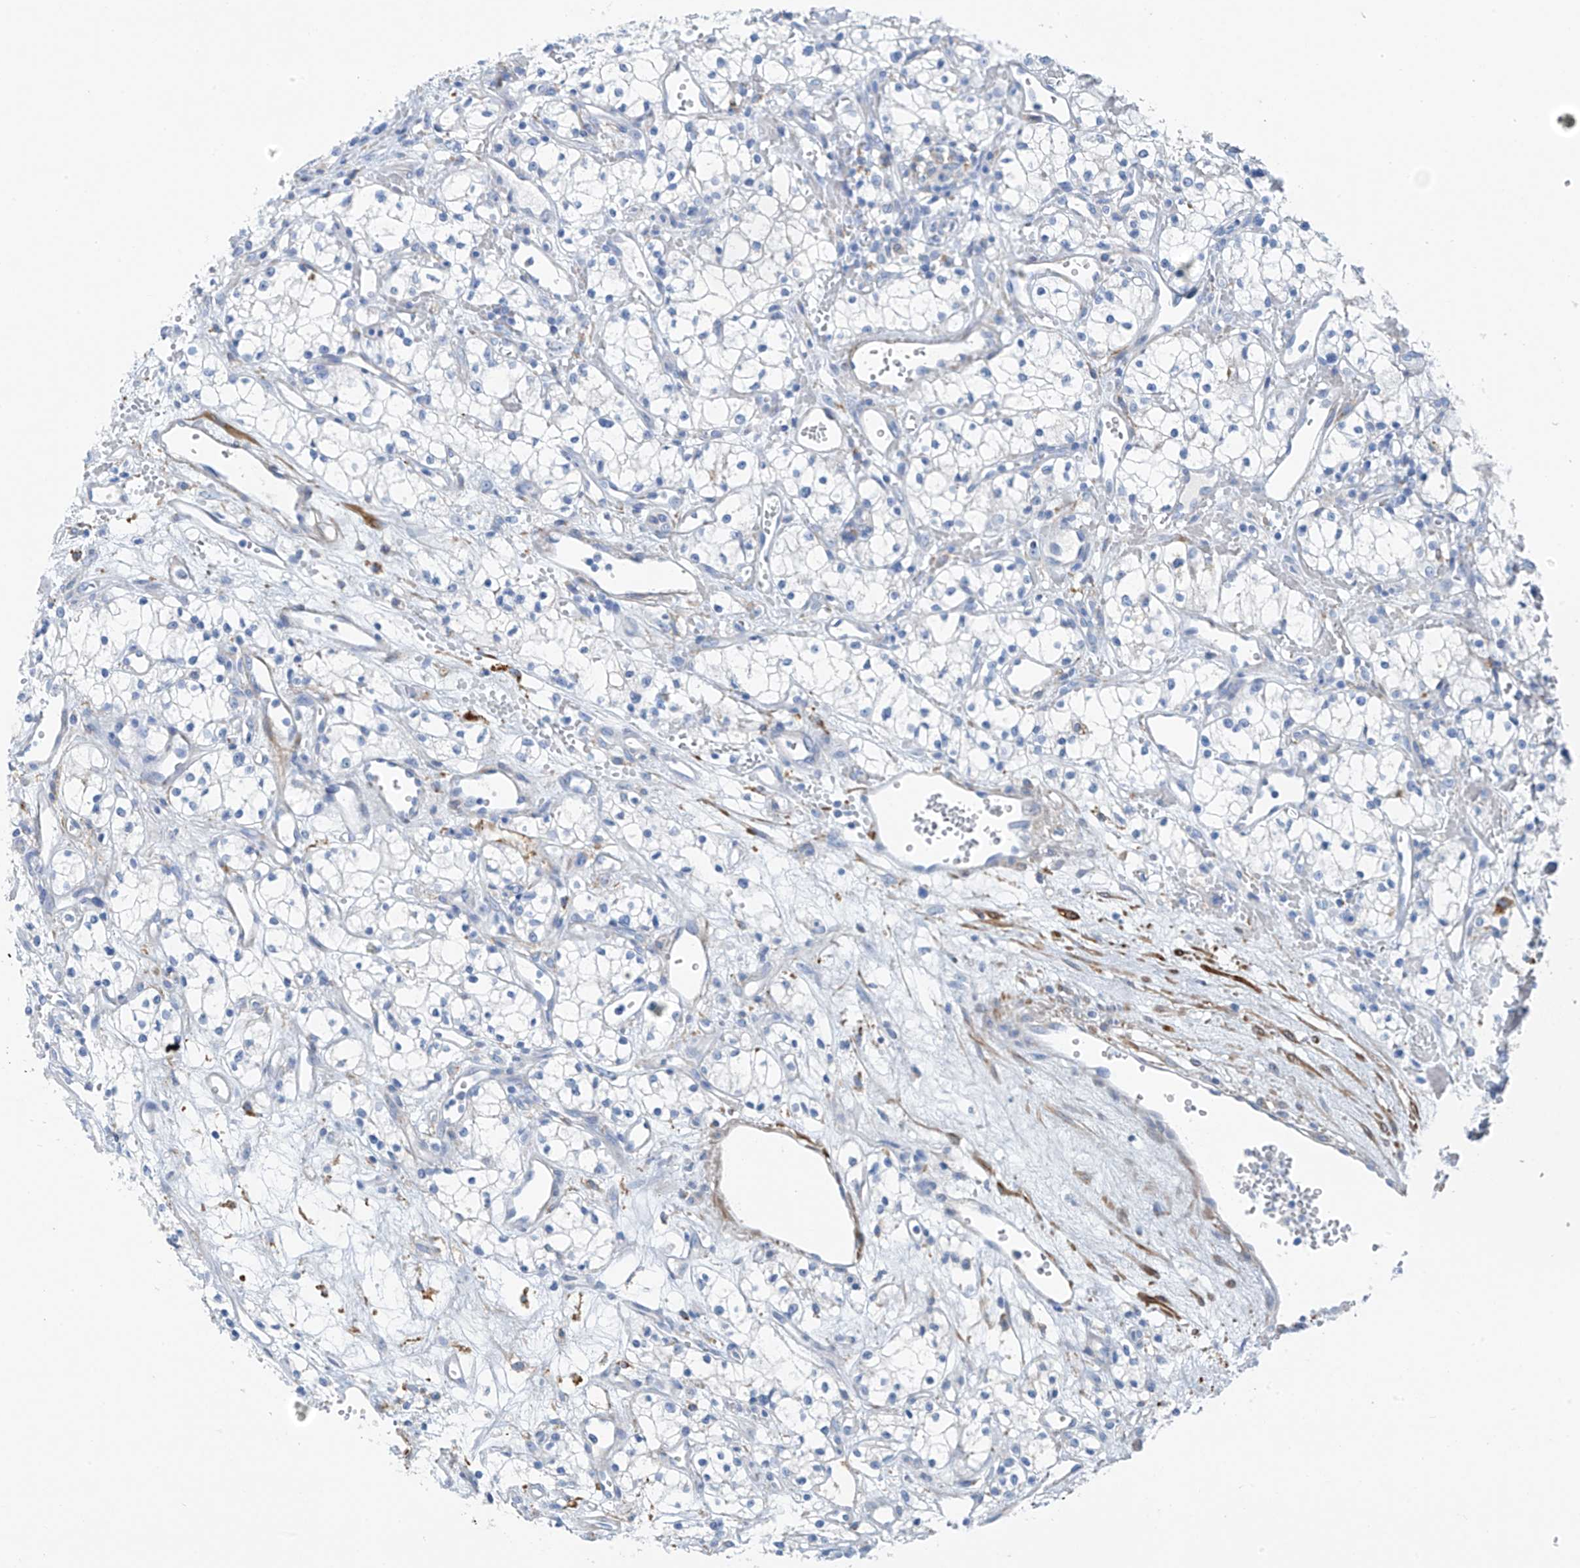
{"staining": {"intensity": "negative", "quantity": "none", "location": "none"}, "tissue": "renal cancer", "cell_type": "Tumor cells", "image_type": "cancer", "snomed": [{"axis": "morphology", "description": "Adenocarcinoma, NOS"}, {"axis": "topography", "description": "Kidney"}], "caption": "IHC photomicrograph of human renal cancer stained for a protein (brown), which shows no positivity in tumor cells.", "gene": "GLMP", "patient": {"sex": "male", "age": 59}}